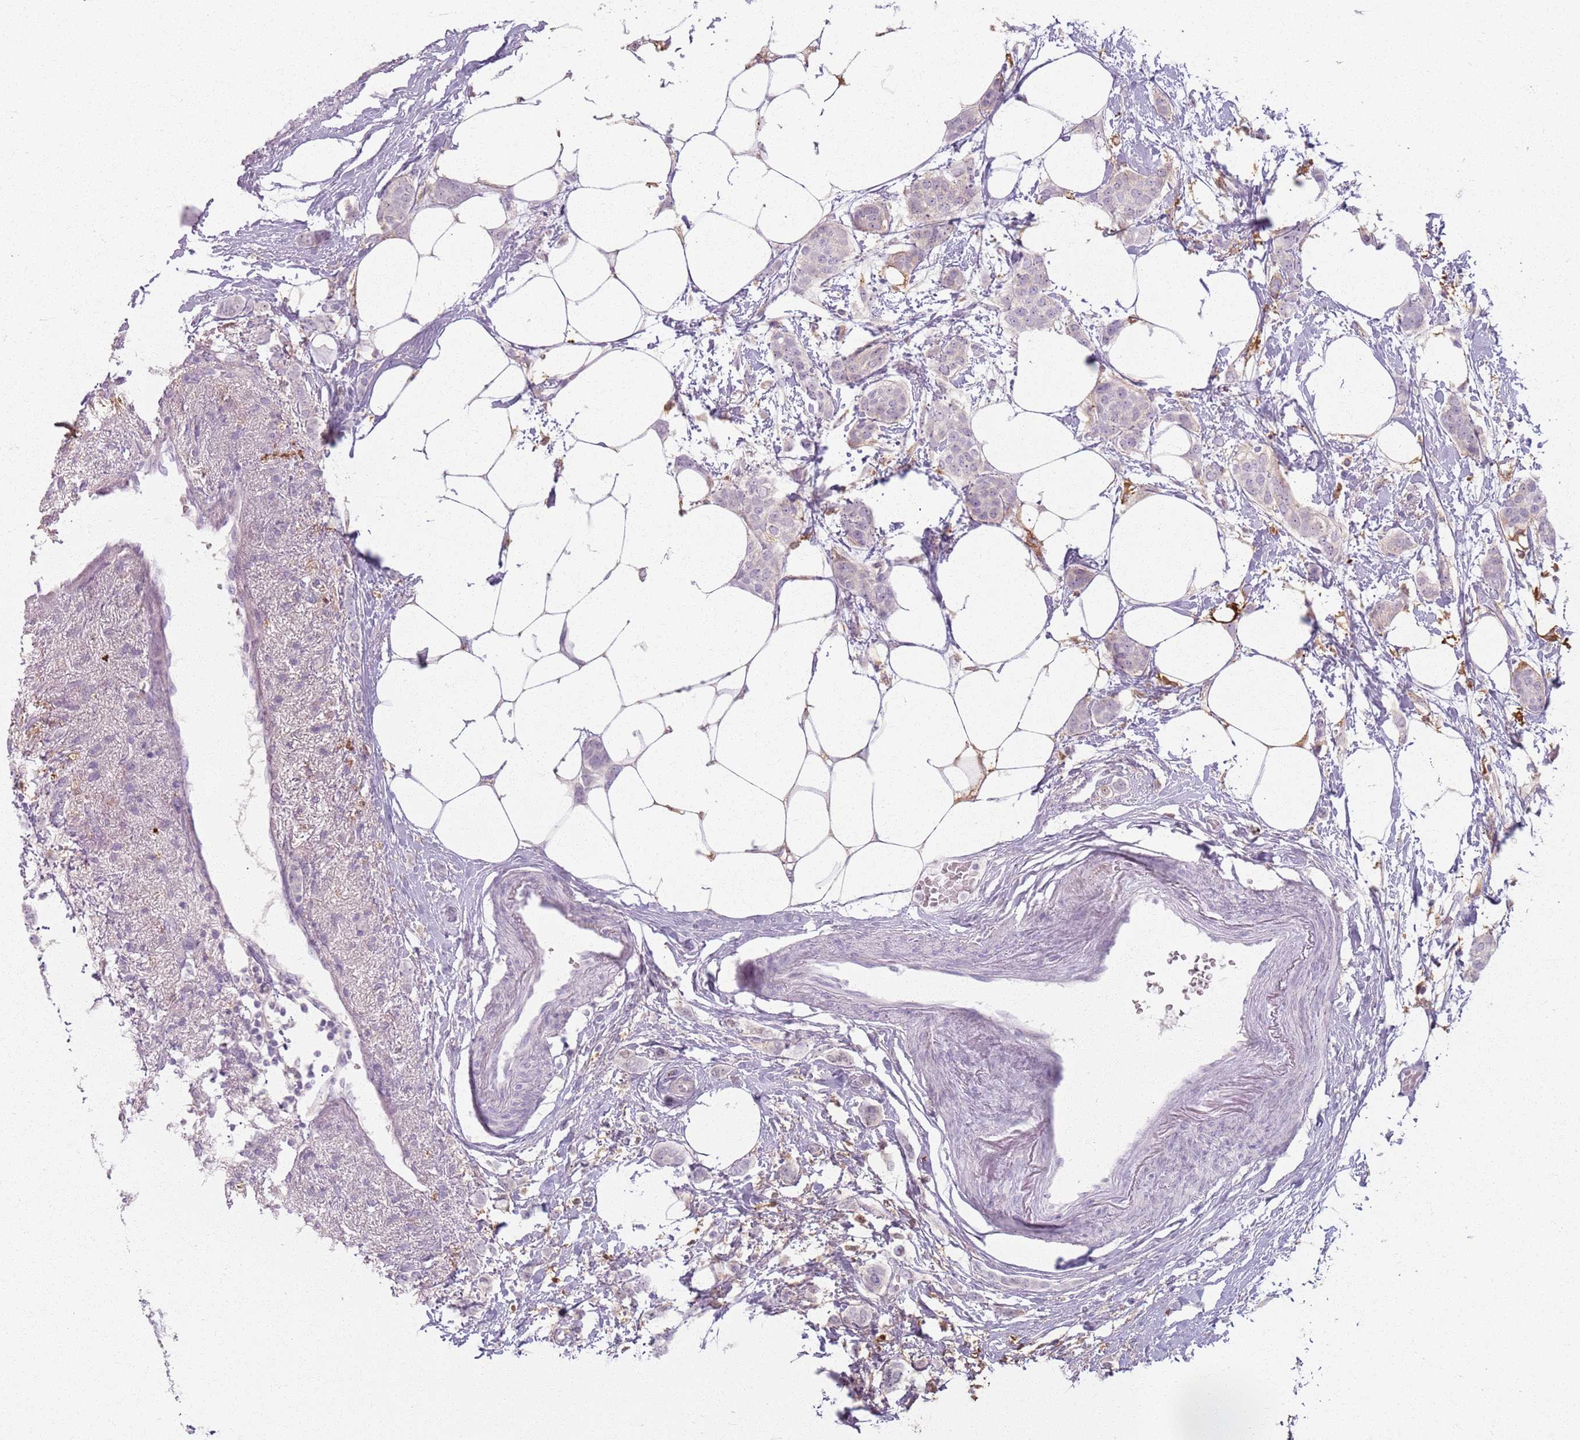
{"staining": {"intensity": "negative", "quantity": "none", "location": "none"}, "tissue": "breast cancer", "cell_type": "Tumor cells", "image_type": "cancer", "snomed": [{"axis": "morphology", "description": "Duct carcinoma"}, {"axis": "topography", "description": "Breast"}], "caption": "This photomicrograph is of invasive ductal carcinoma (breast) stained with IHC to label a protein in brown with the nuclei are counter-stained blue. There is no staining in tumor cells. (DAB immunohistochemistry, high magnification).", "gene": "GDPGP1", "patient": {"sex": "female", "age": 72}}